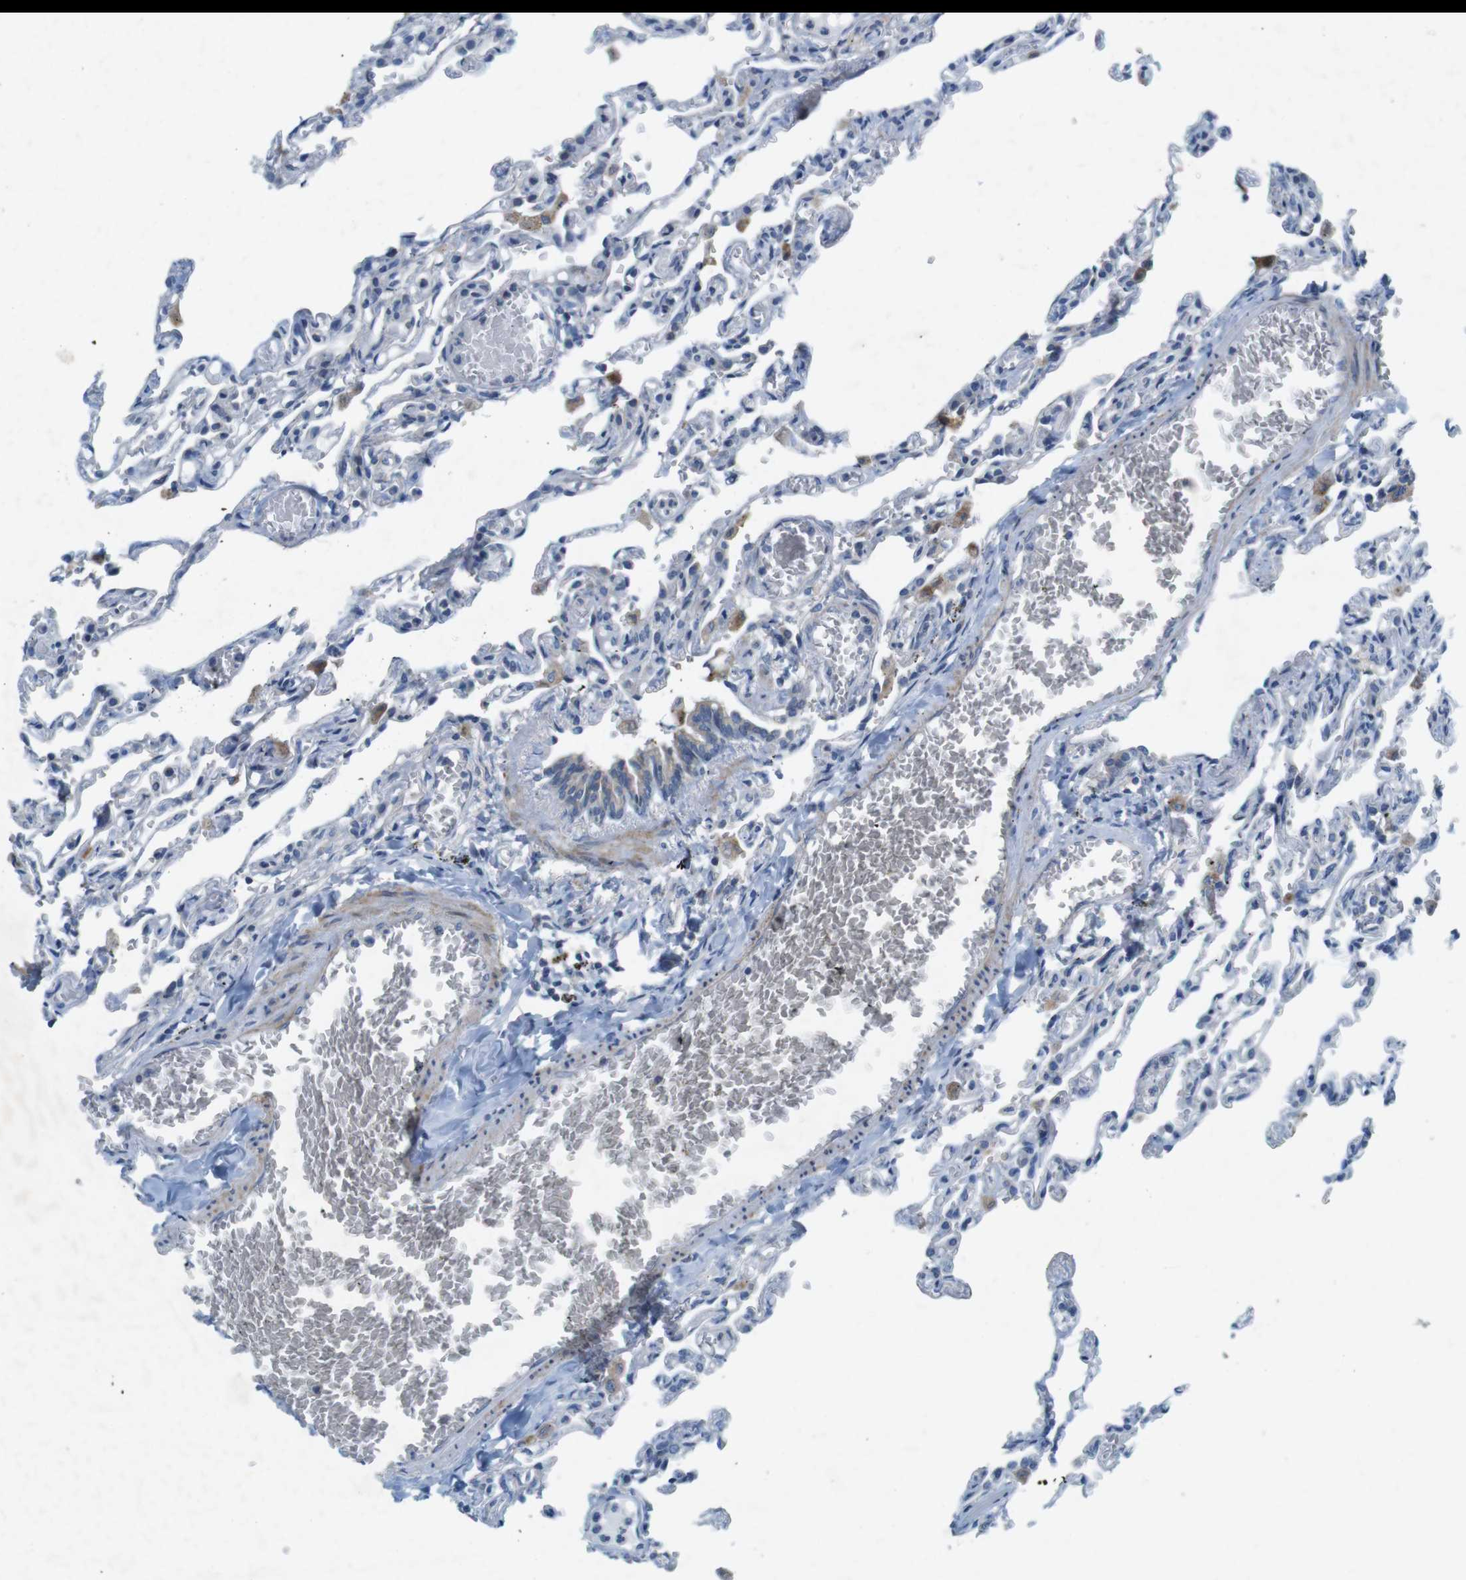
{"staining": {"intensity": "weak", "quantity": "<25%", "location": "cytoplasmic/membranous"}, "tissue": "lung", "cell_type": "Alveolar cells", "image_type": "normal", "snomed": [{"axis": "morphology", "description": "Normal tissue, NOS"}, {"axis": "topography", "description": "Lung"}], "caption": "Immunohistochemical staining of unremarkable human lung reveals no significant staining in alveolar cells.", "gene": "TYW1", "patient": {"sex": "male", "age": 21}}